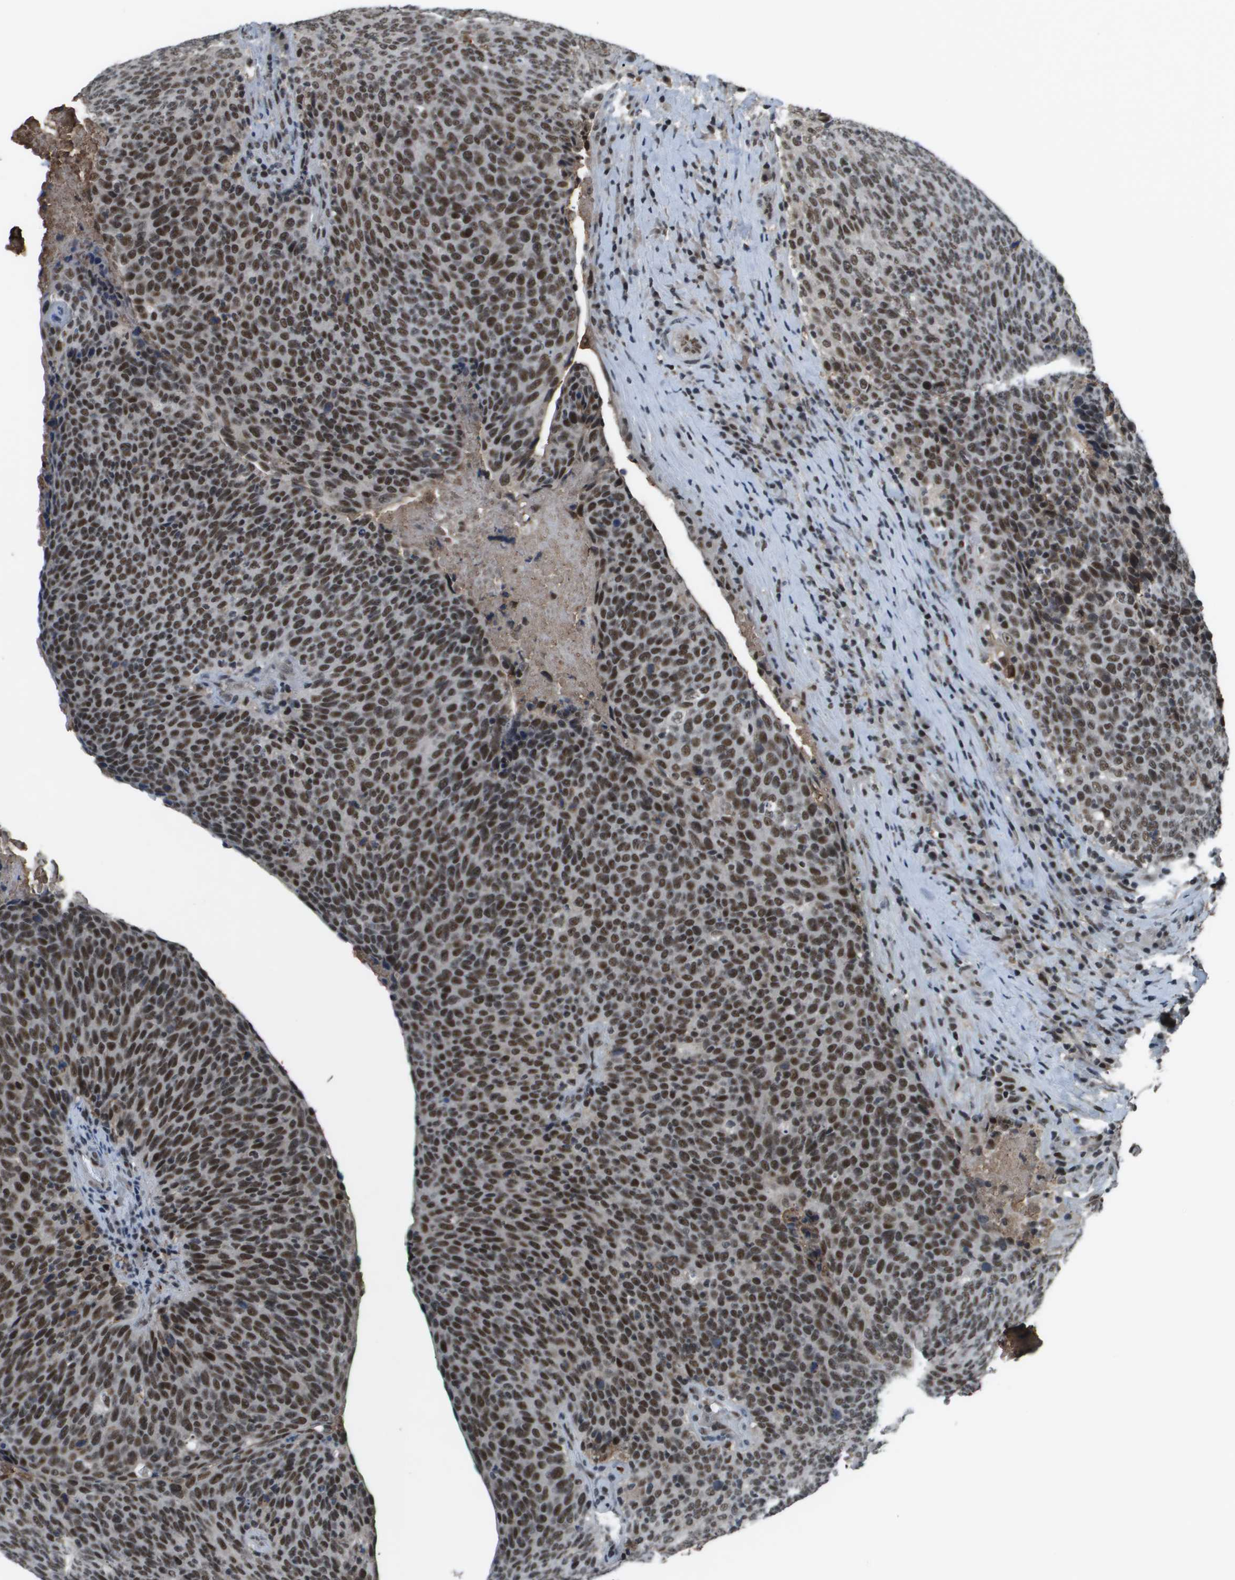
{"staining": {"intensity": "strong", "quantity": ">75%", "location": "nuclear"}, "tissue": "head and neck cancer", "cell_type": "Tumor cells", "image_type": "cancer", "snomed": [{"axis": "morphology", "description": "Squamous cell carcinoma, NOS"}, {"axis": "morphology", "description": "Squamous cell carcinoma, metastatic, NOS"}, {"axis": "topography", "description": "Lymph node"}, {"axis": "topography", "description": "Head-Neck"}], "caption": "Immunohistochemistry (IHC) histopathology image of head and neck cancer stained for a protein (brown), which shows high levels of strong nuclear positivity in about >75% of tumor cells.", "gene": "THRAP3", "patient": {"sex": "male", "age": 62}}